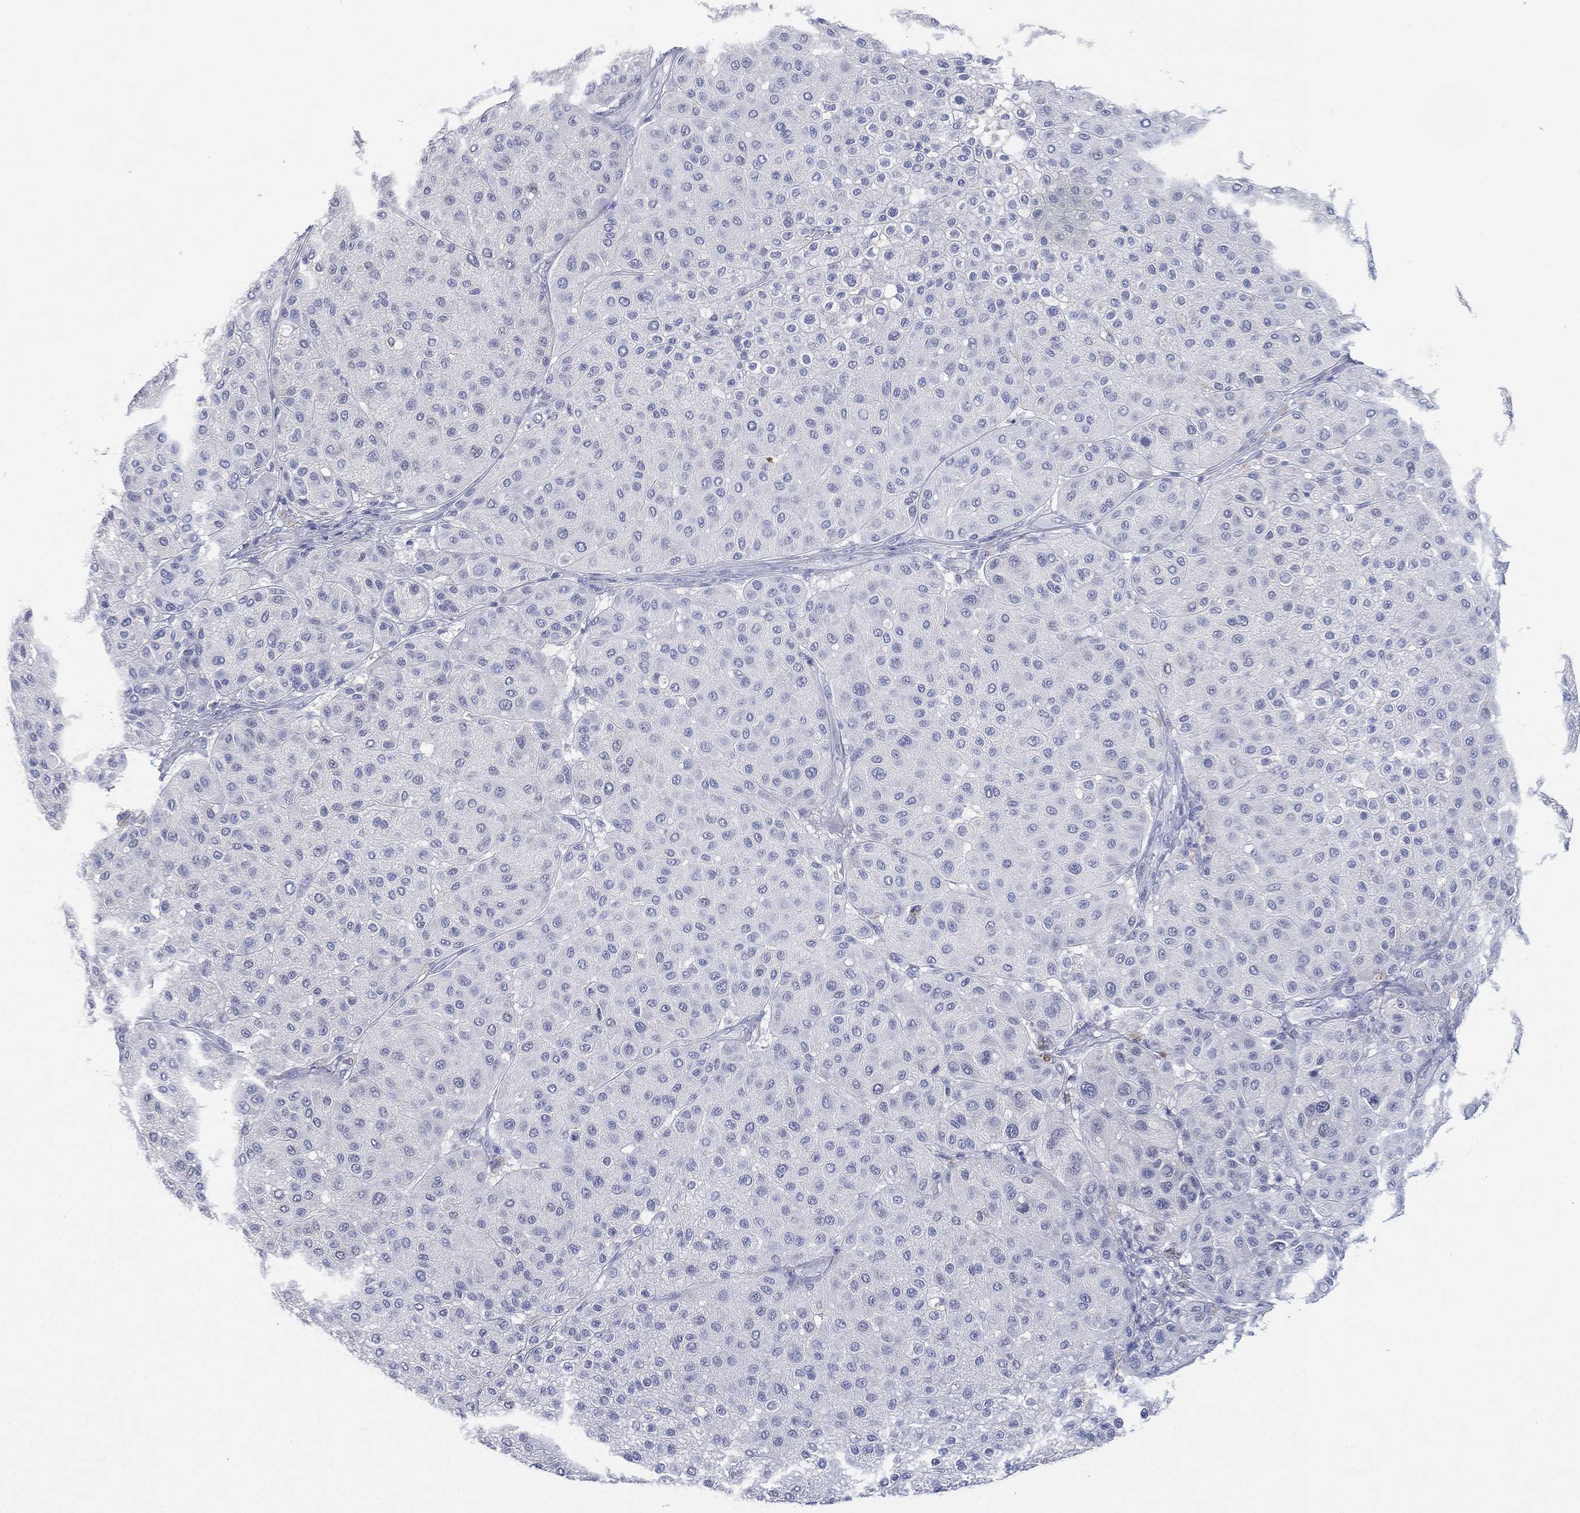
{"staining": {"intensity": "negative", "quantity": "none", "location": "none"}, "tissue": "melanoma", "cell_type": "Tumor cells", "image_type": "cancer", "snomed": [{"axis": "morphology", "description": "Malignant melanoma, Metastatic site"}, {"axis": "topography", "description": "Smooth muscle"}], "caption": "This micrograph is of melanoma stained with immunohistochemistry to label a protein in brown with the nuclei are counter-stained blue. There is no staining in tumor cells. The staining was performed using DAB to visualize the protein expression in brown, while the nuclei were stained in blue with hematoxylin (Magnification: 20x).", "gene": "FMO1", "patient": {"sex": "male", "age": 41}}